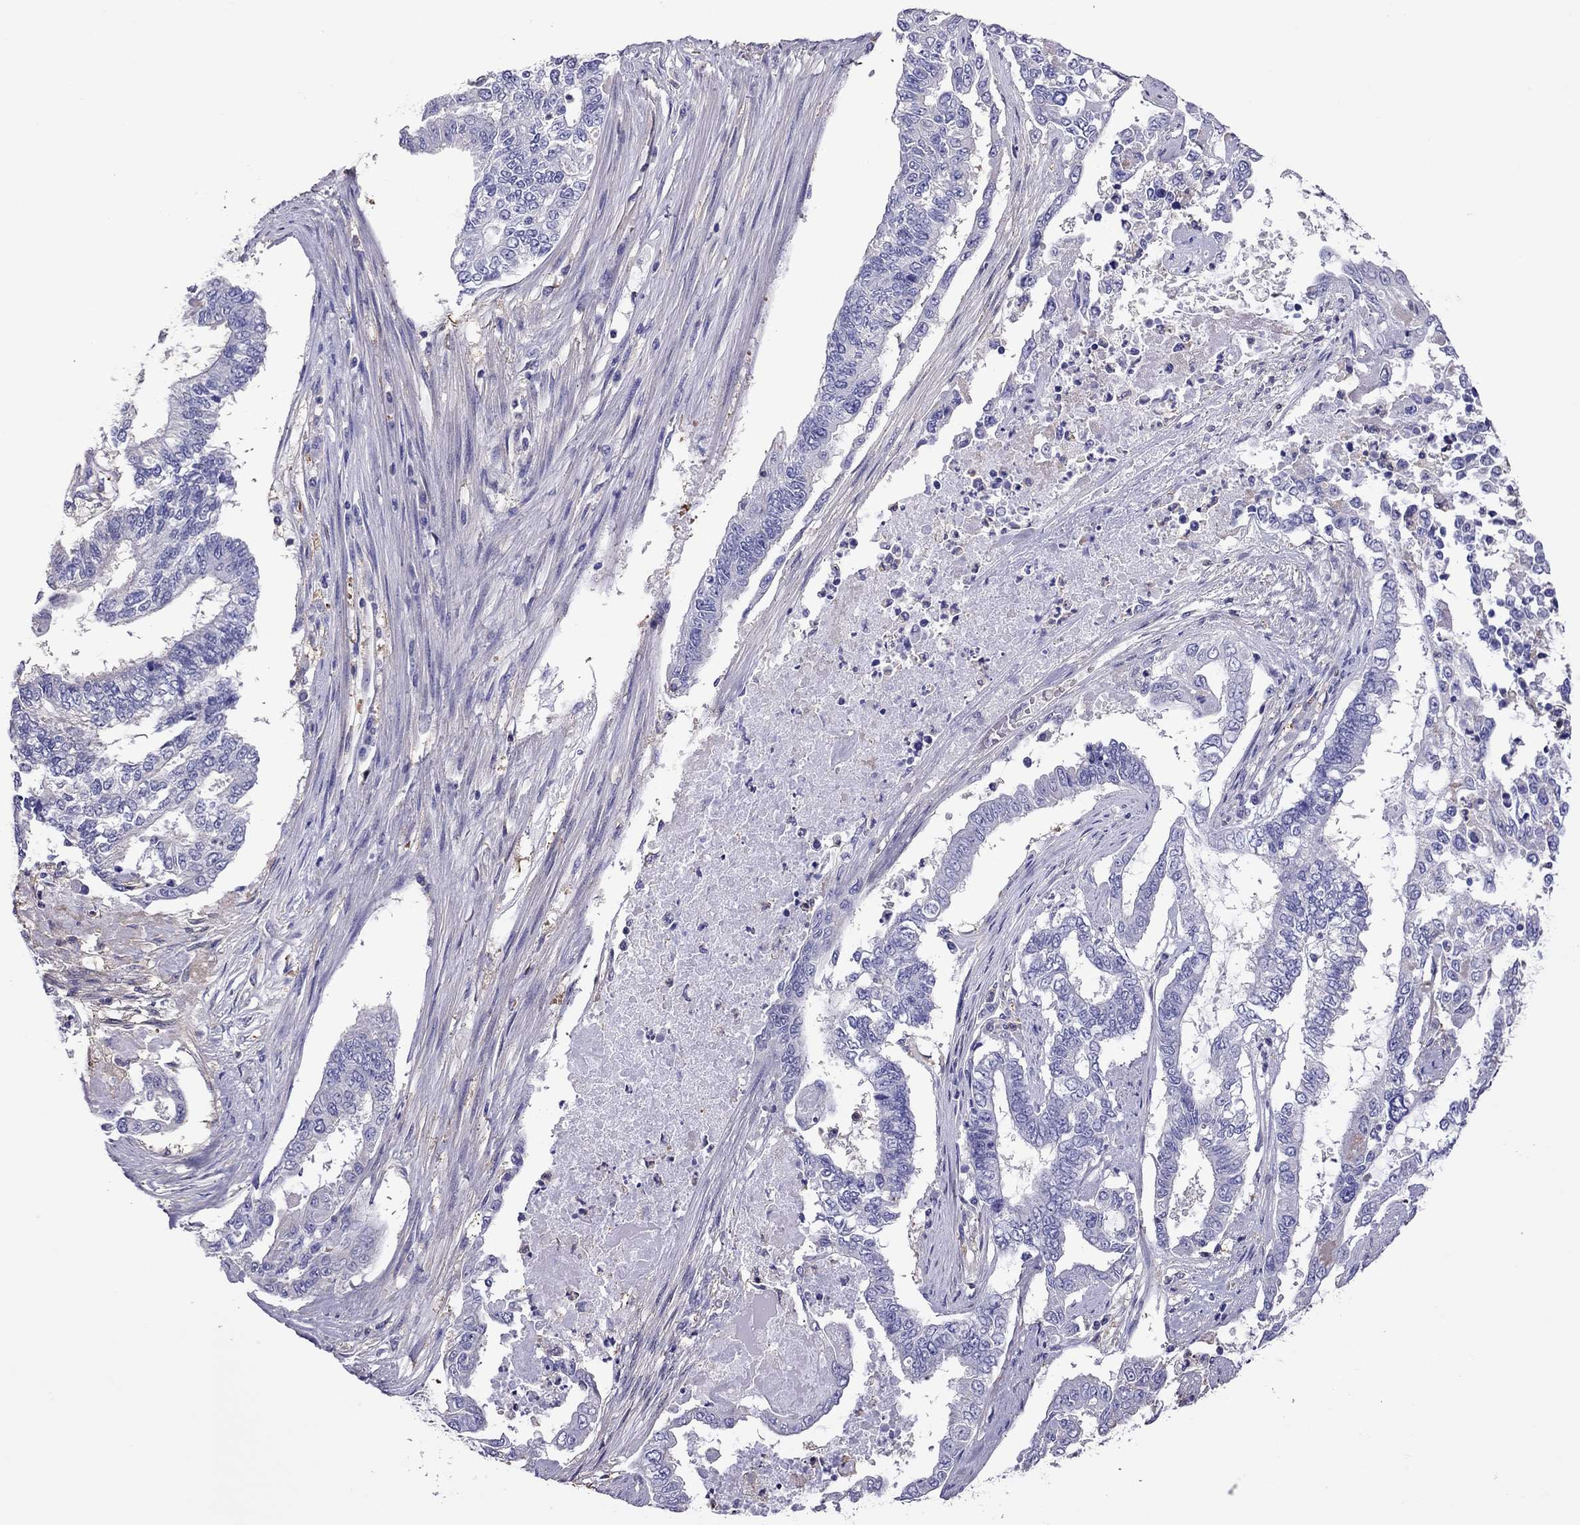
{"staining": {"intensity": "negative", "quantity": "none", "location": "none"}, "tissue": "endometrial cancer", "cell_type": "Tumor cells", "image_type": "cancer", "snomed": [{"axis": "morphology", "description": "Adenocarcinoma, NOS"}, {"axis": "topography", "description": "Uterus"}], "caption": "This is an immunohistochemistry (IHC) micrograph of endometrial adenocarcinoma. There is no positivity in tumor cells.", "gene": "TEX22", "patient": {"sex": "female", "age": 59}}